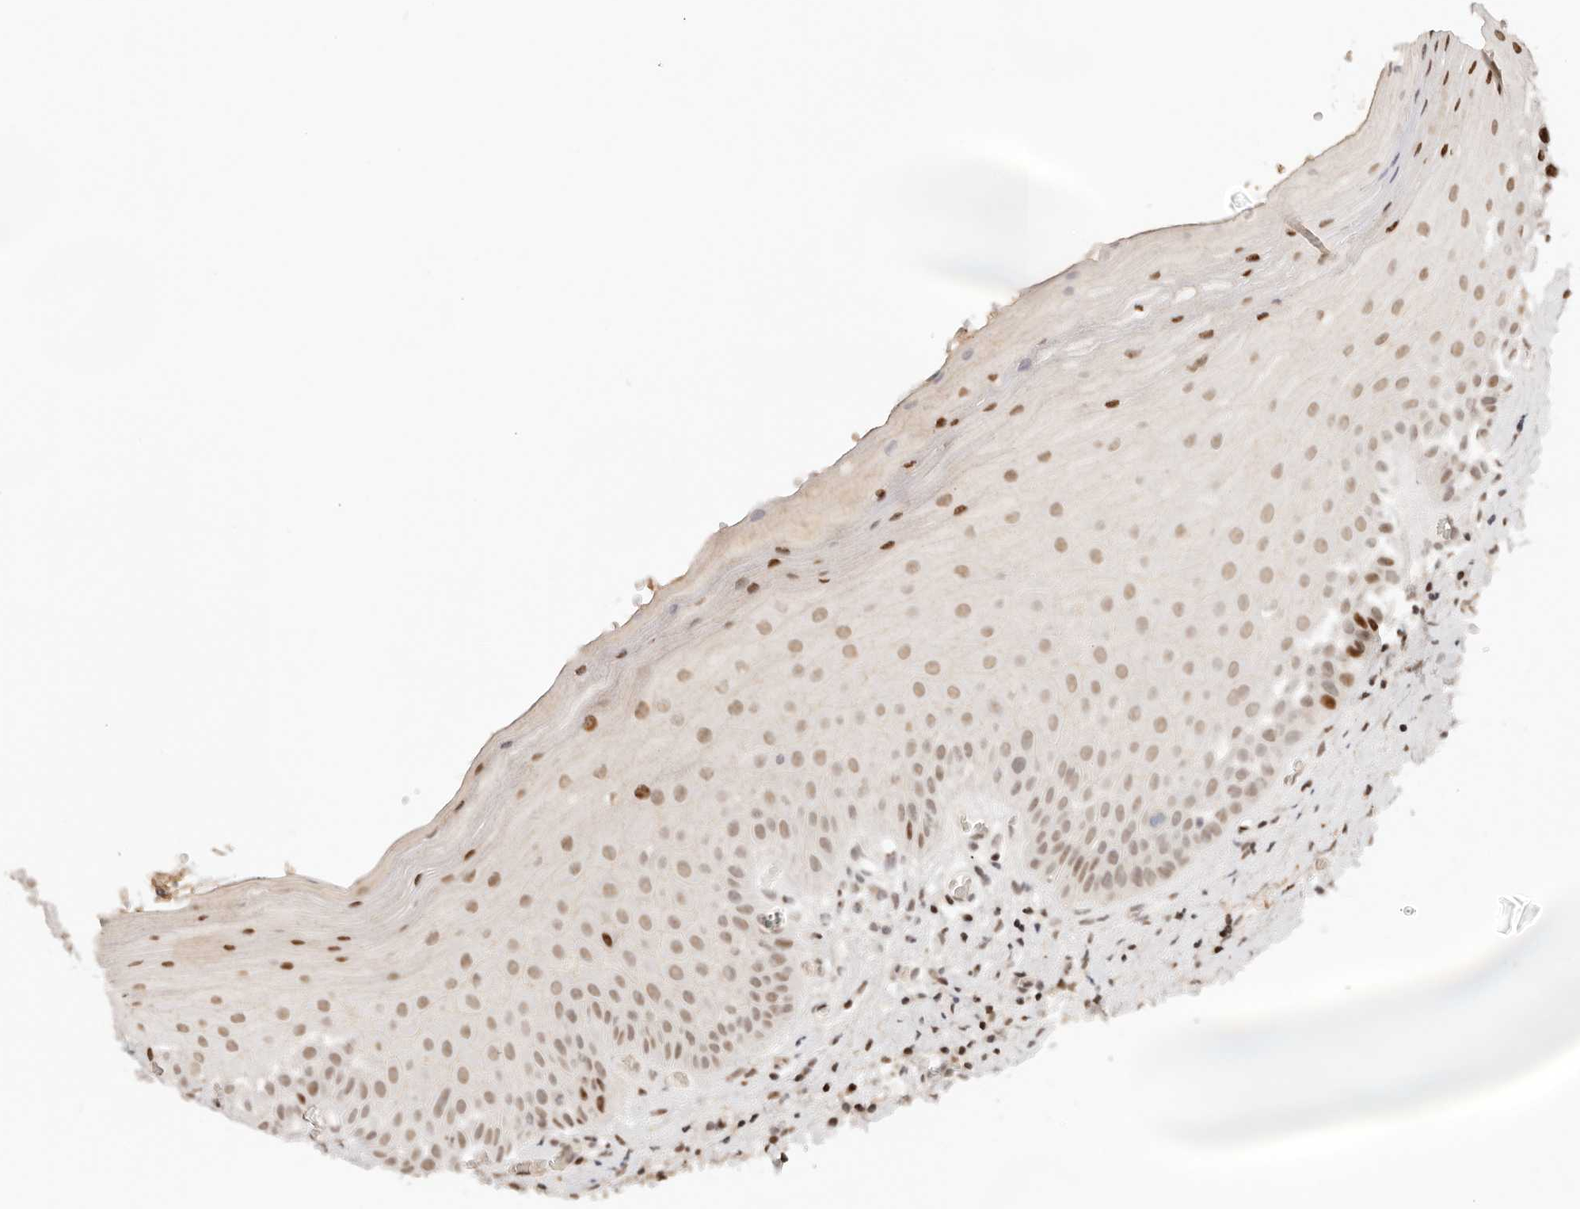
{"staining": {"intensity": "moderate", "quantity": ">75%", "location": "nuclear"}, "tissue": "oral mucosa", "cell_type": "Squamous epithelial cells", "image_type": "normal", "snomed": [{"axis": "morphology", "description": "Normal tissue, NOS"}, {"axis": "topography", "description": "Oral tissue"}], "caption": "IHC of normal human oral mucosa reveals medium levels of moderate nuclear positivity in about >75% of squamous epithelial cells.", "gene": "HOXC5", "patient": {"sex": "male", "age": 66}}